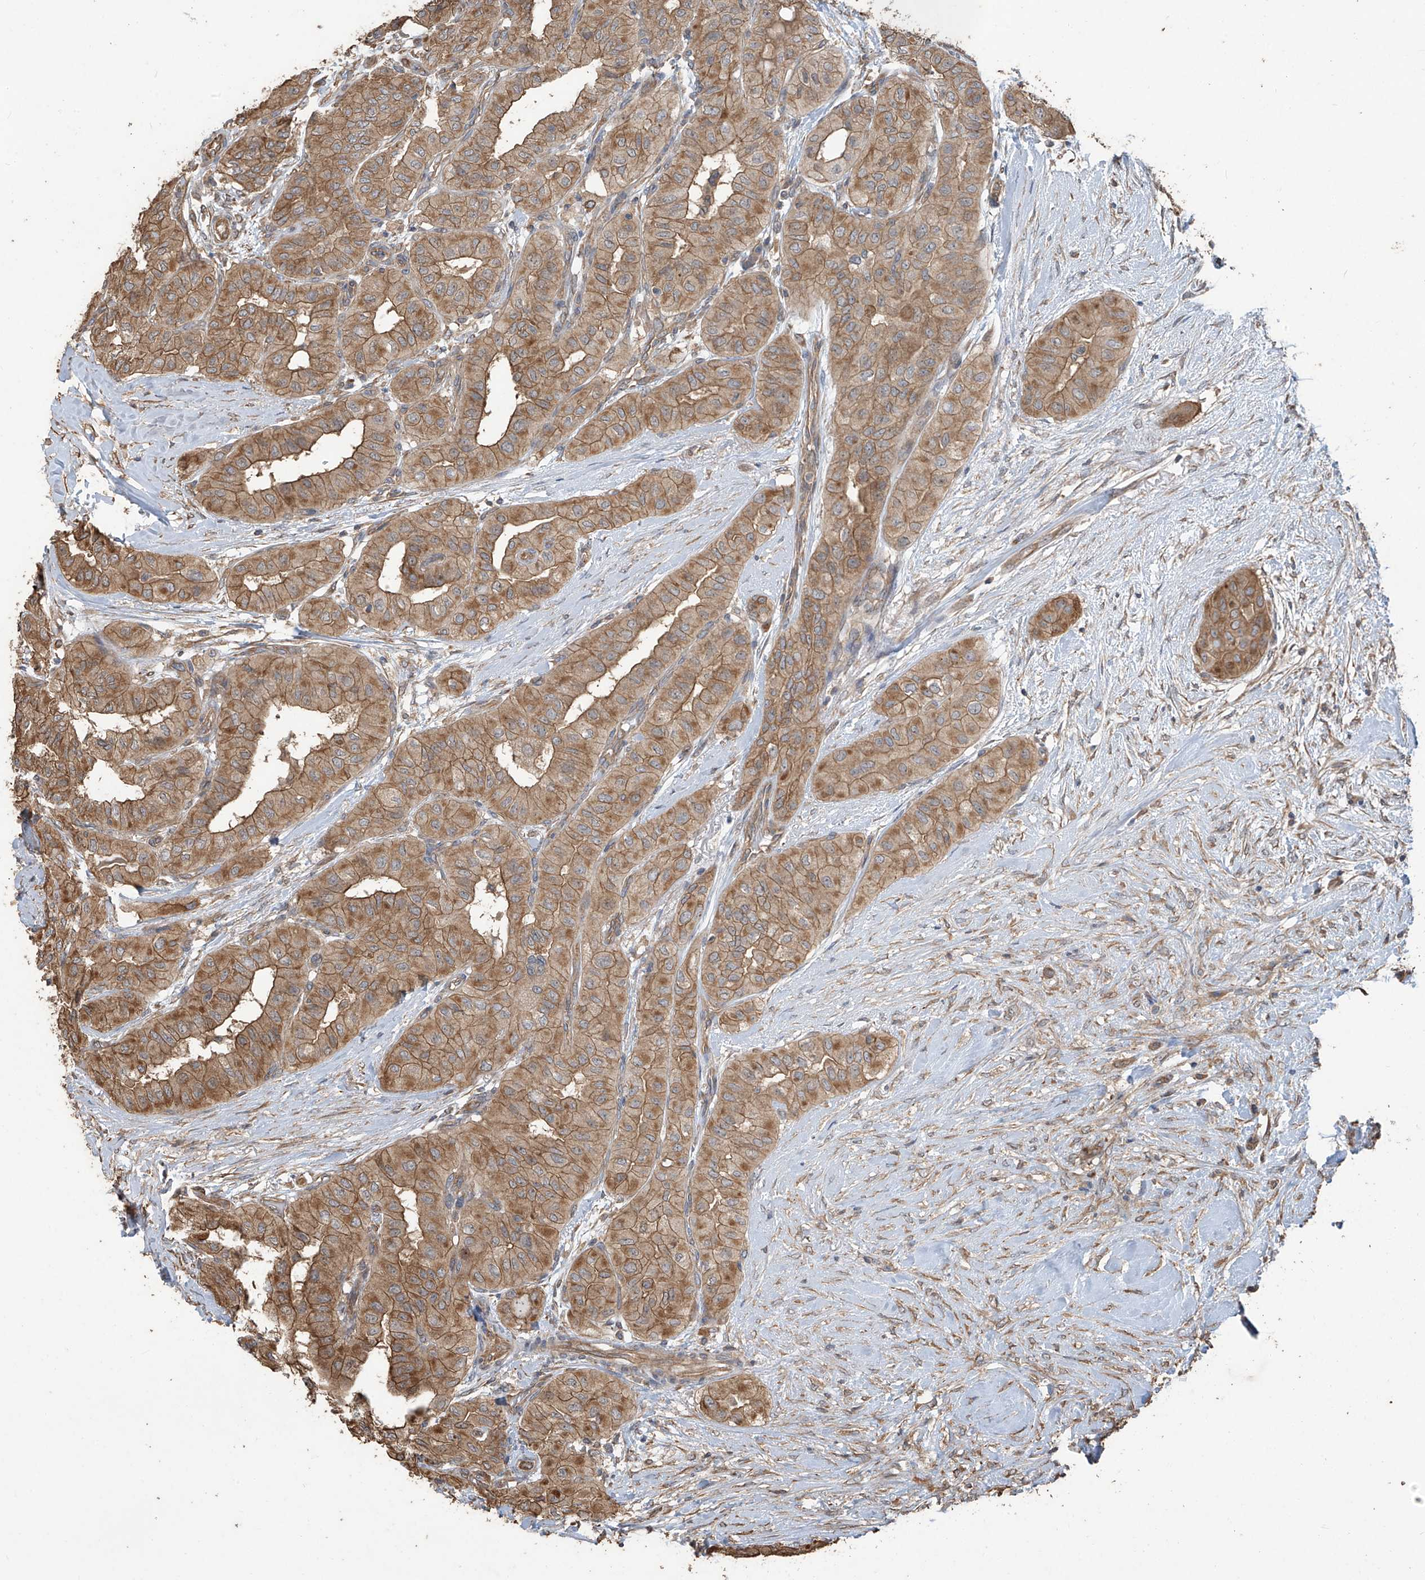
{"staining": {"intensity": "moderate", "quantity": ">75%", "location": "cytoplasmic/membranous"}, "tissue": "thyroid cancer", "cell_type": "Tumor cells", "image_type": "cancer", "snomed": [{"axis": "morphology", "description": "Papillary adenocarcinoma, NOS"}, {"axis": "topography", "description": "Thyroid gland"}], "caption": "Protein staining shows moderate cytoplasmic/membranous staining in approximately >75% of tumor cells in thyroid cancer (papillary adenocarcinoma). The staining is performed using DAB brown chromogen to label protein expression. The nuclei are counter-stained blue using hematoxylin.", "gene": "AGBL5", "patient": {"sex": "female", "age": 59}}